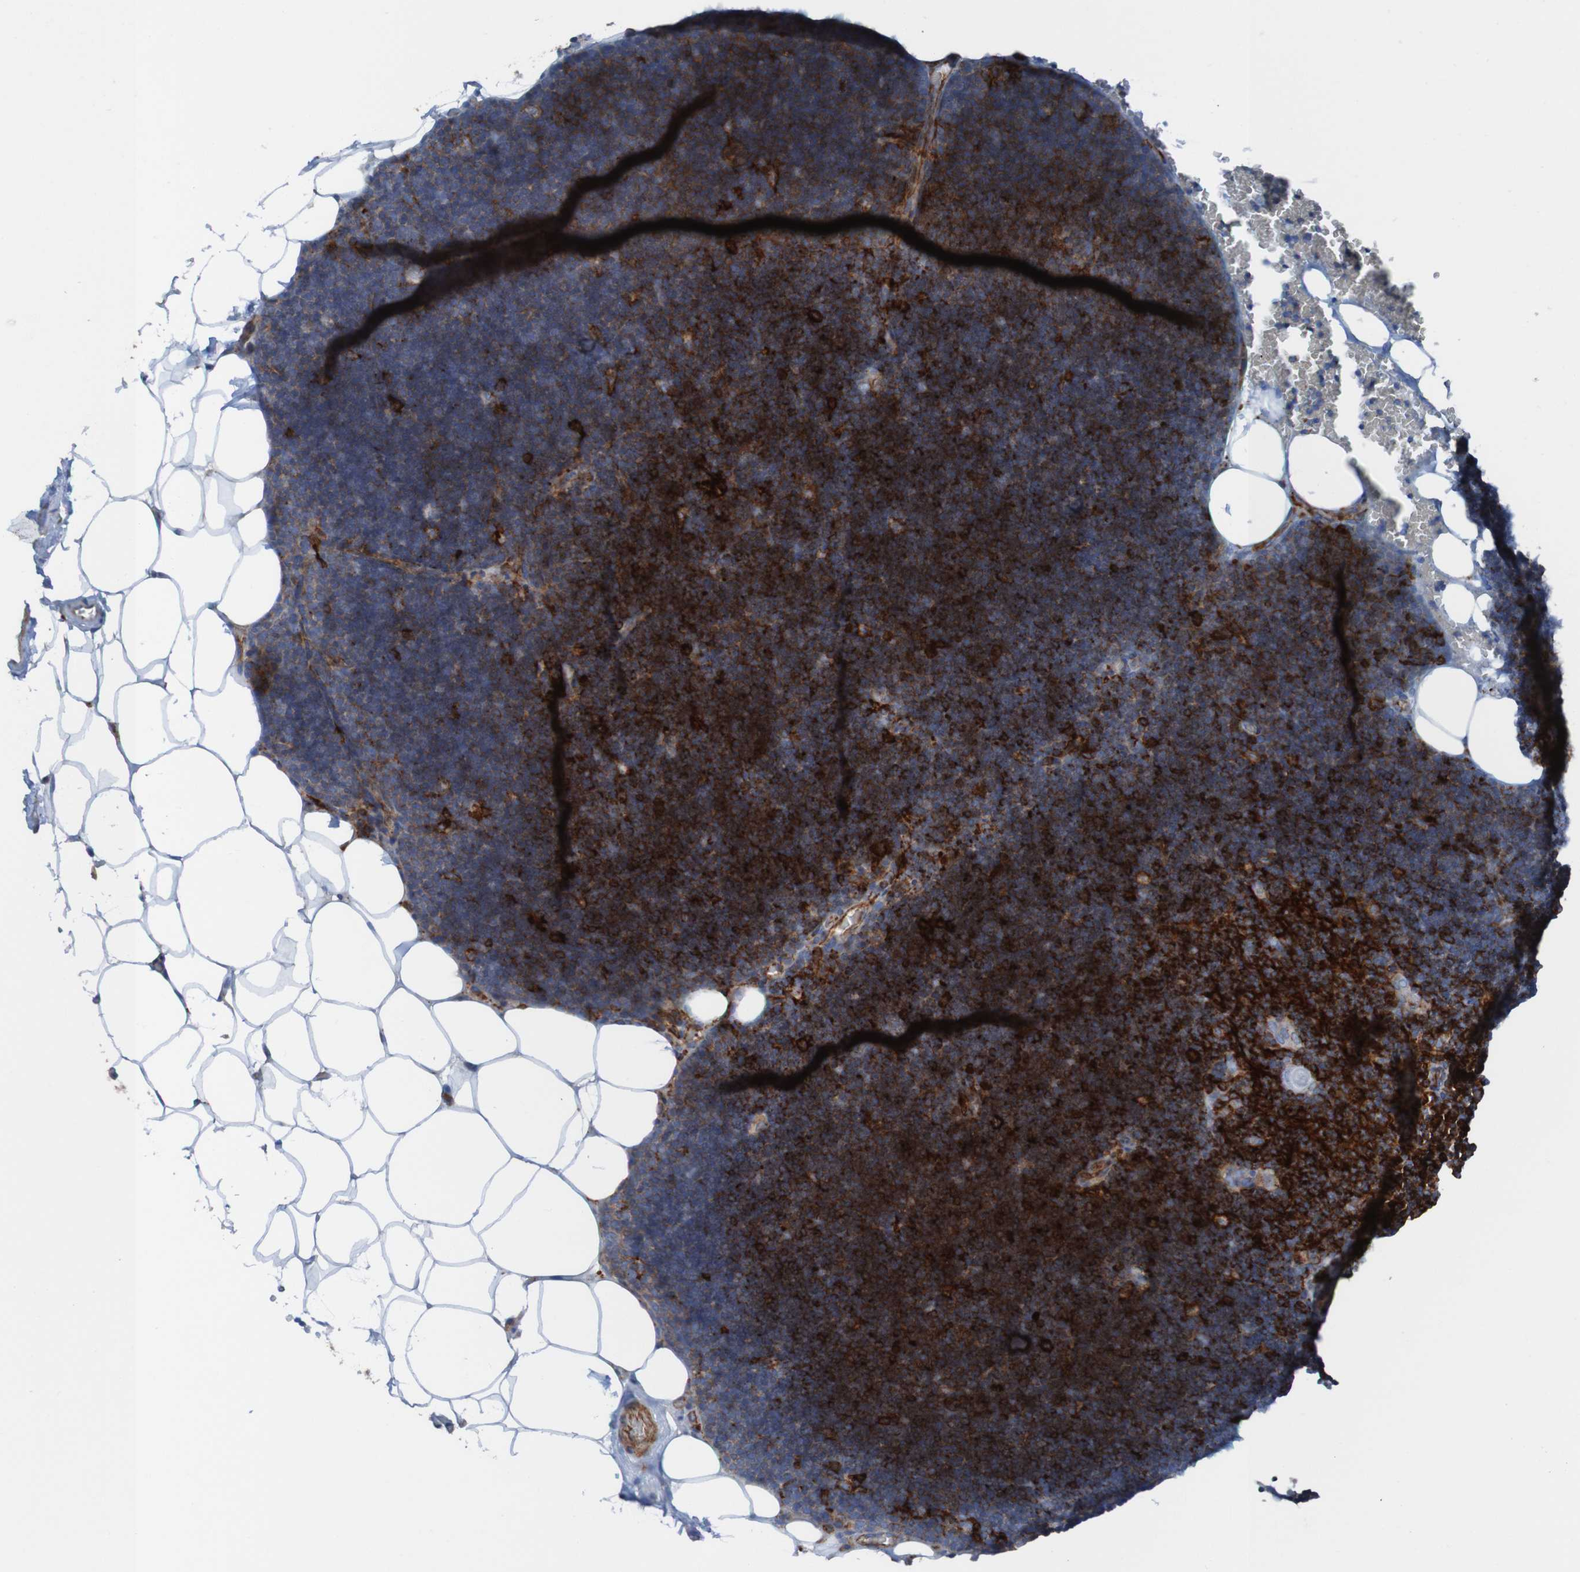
{"staining": {"intensity": "moderate", "quantity": "25%-75%", "location": "cytoplasmic/membranous"}, "tissue": "lymph node", "cell_type": "Germinal center cells", "image_type": "normal", "snomed": [{"axis": "morphology", "description": "Normal tissue, NOS"}, {"axis": "topography", "description": "Lymph node"}], "caption": "Immunohistochemistry staining of normal lymph node, which demonstrates medium levels of moderate cytoplasmic/membranous staining in about 25%-75% of germinal center cells indicating moderate cytoplasmic/membranous protein expression. The staining was performed using DAB (3,3'-diaminobenzidine) (brown) for protein detection and nuclei were counterstained in hematoxylin (blue).", "gene": "RNF182", "patient": {"sex": "male", "age": 33}}